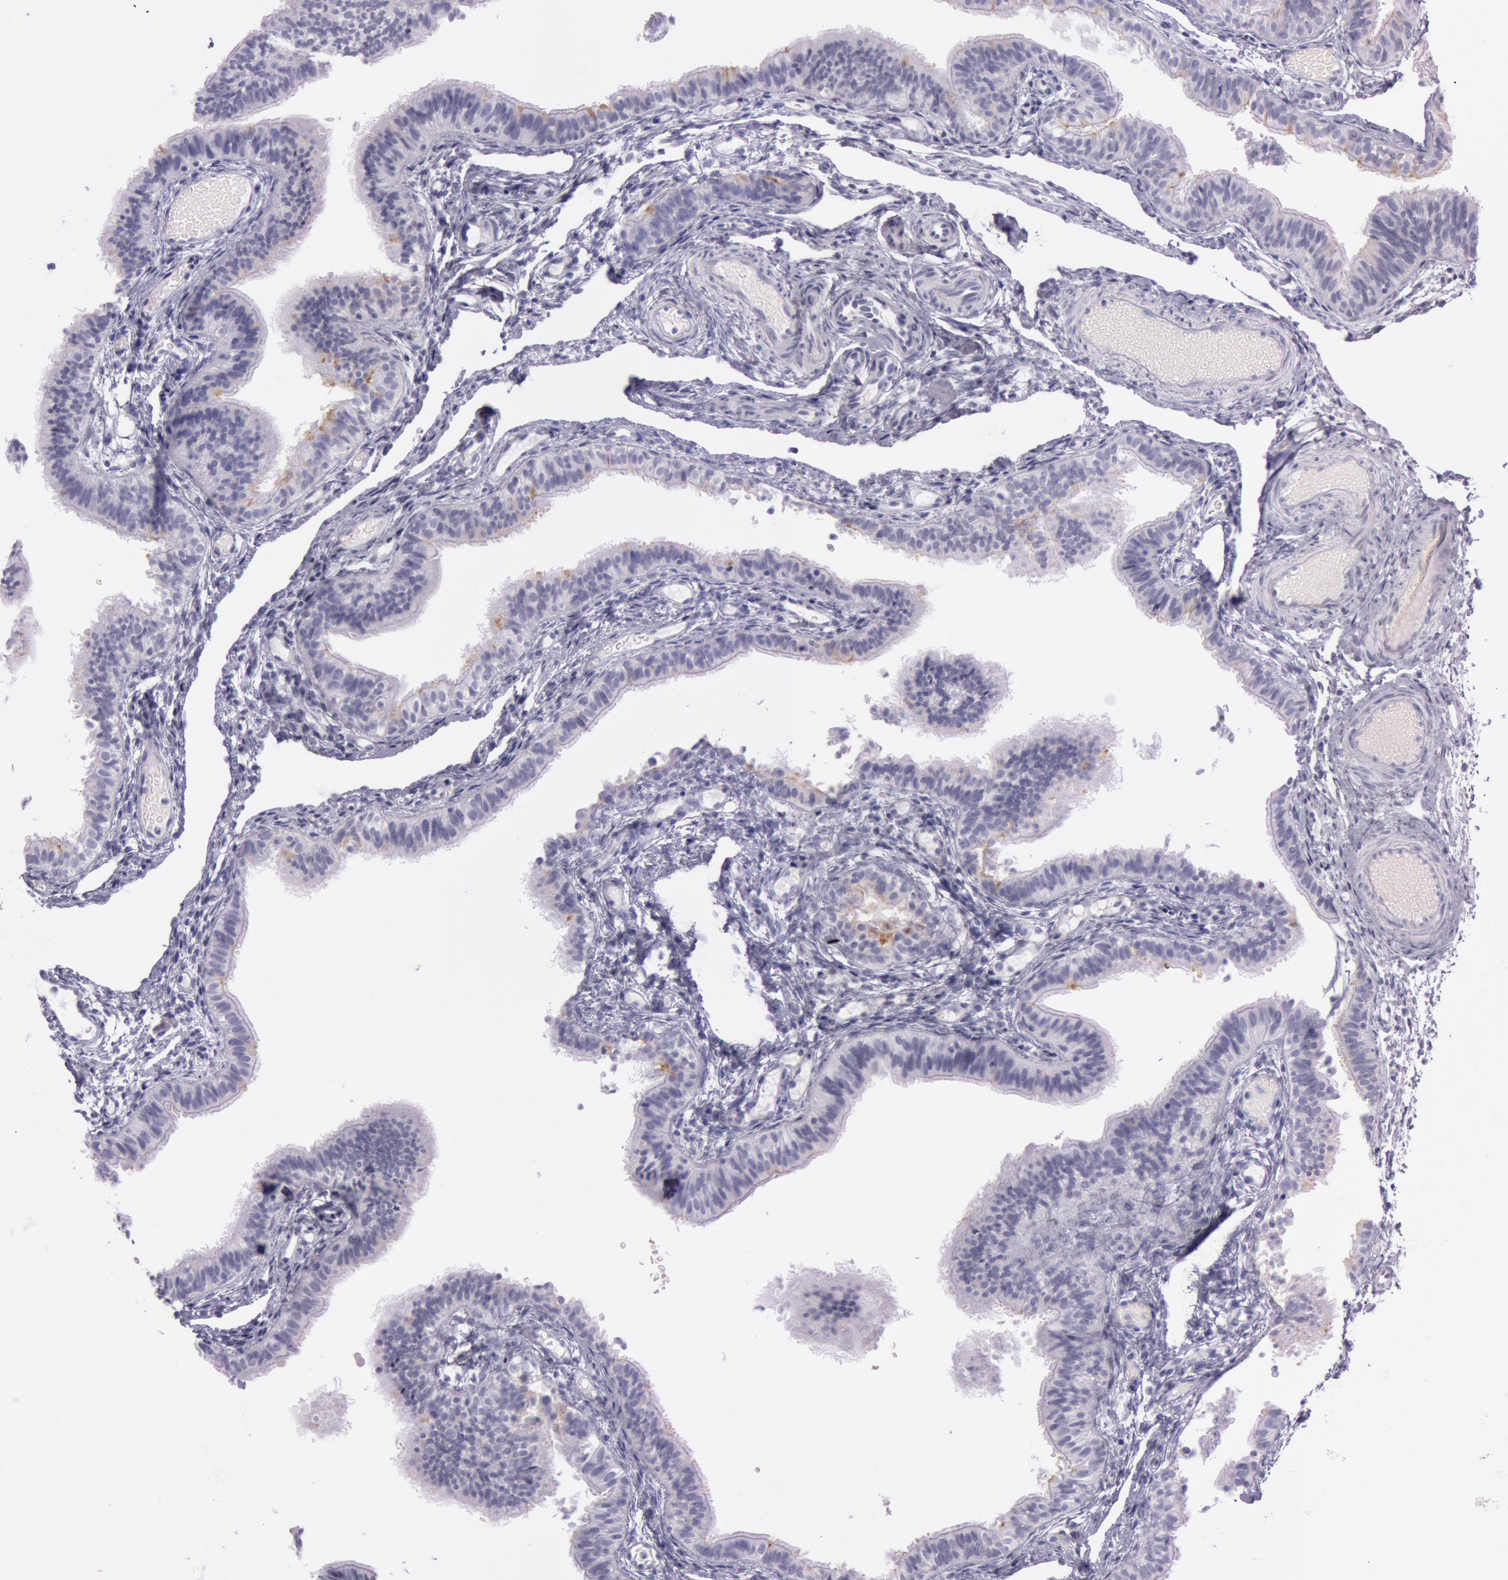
{"staining": {"intensity": "negative", "quantity": "none", "location": "none"}, "tissue": "fallopian tube", "cell_type": "Glandular cells", "image_type": "normal", "snomed": [{"axis": "morphology", "description": "Normal tissue, NOS"}, {"axis": "morphology", "description": "Dermoid, NOS"}, {"axis": "topography", "description": "Fallopian tube"}], "caption": "High power microscopy image of an immunohistochemistry (IHC) photomicrograph of benign fallopian tube, revealing no significant positivity in glandular cells.", "gene": "FOLH1", "patient": {"sex": "female", "age": 33}}